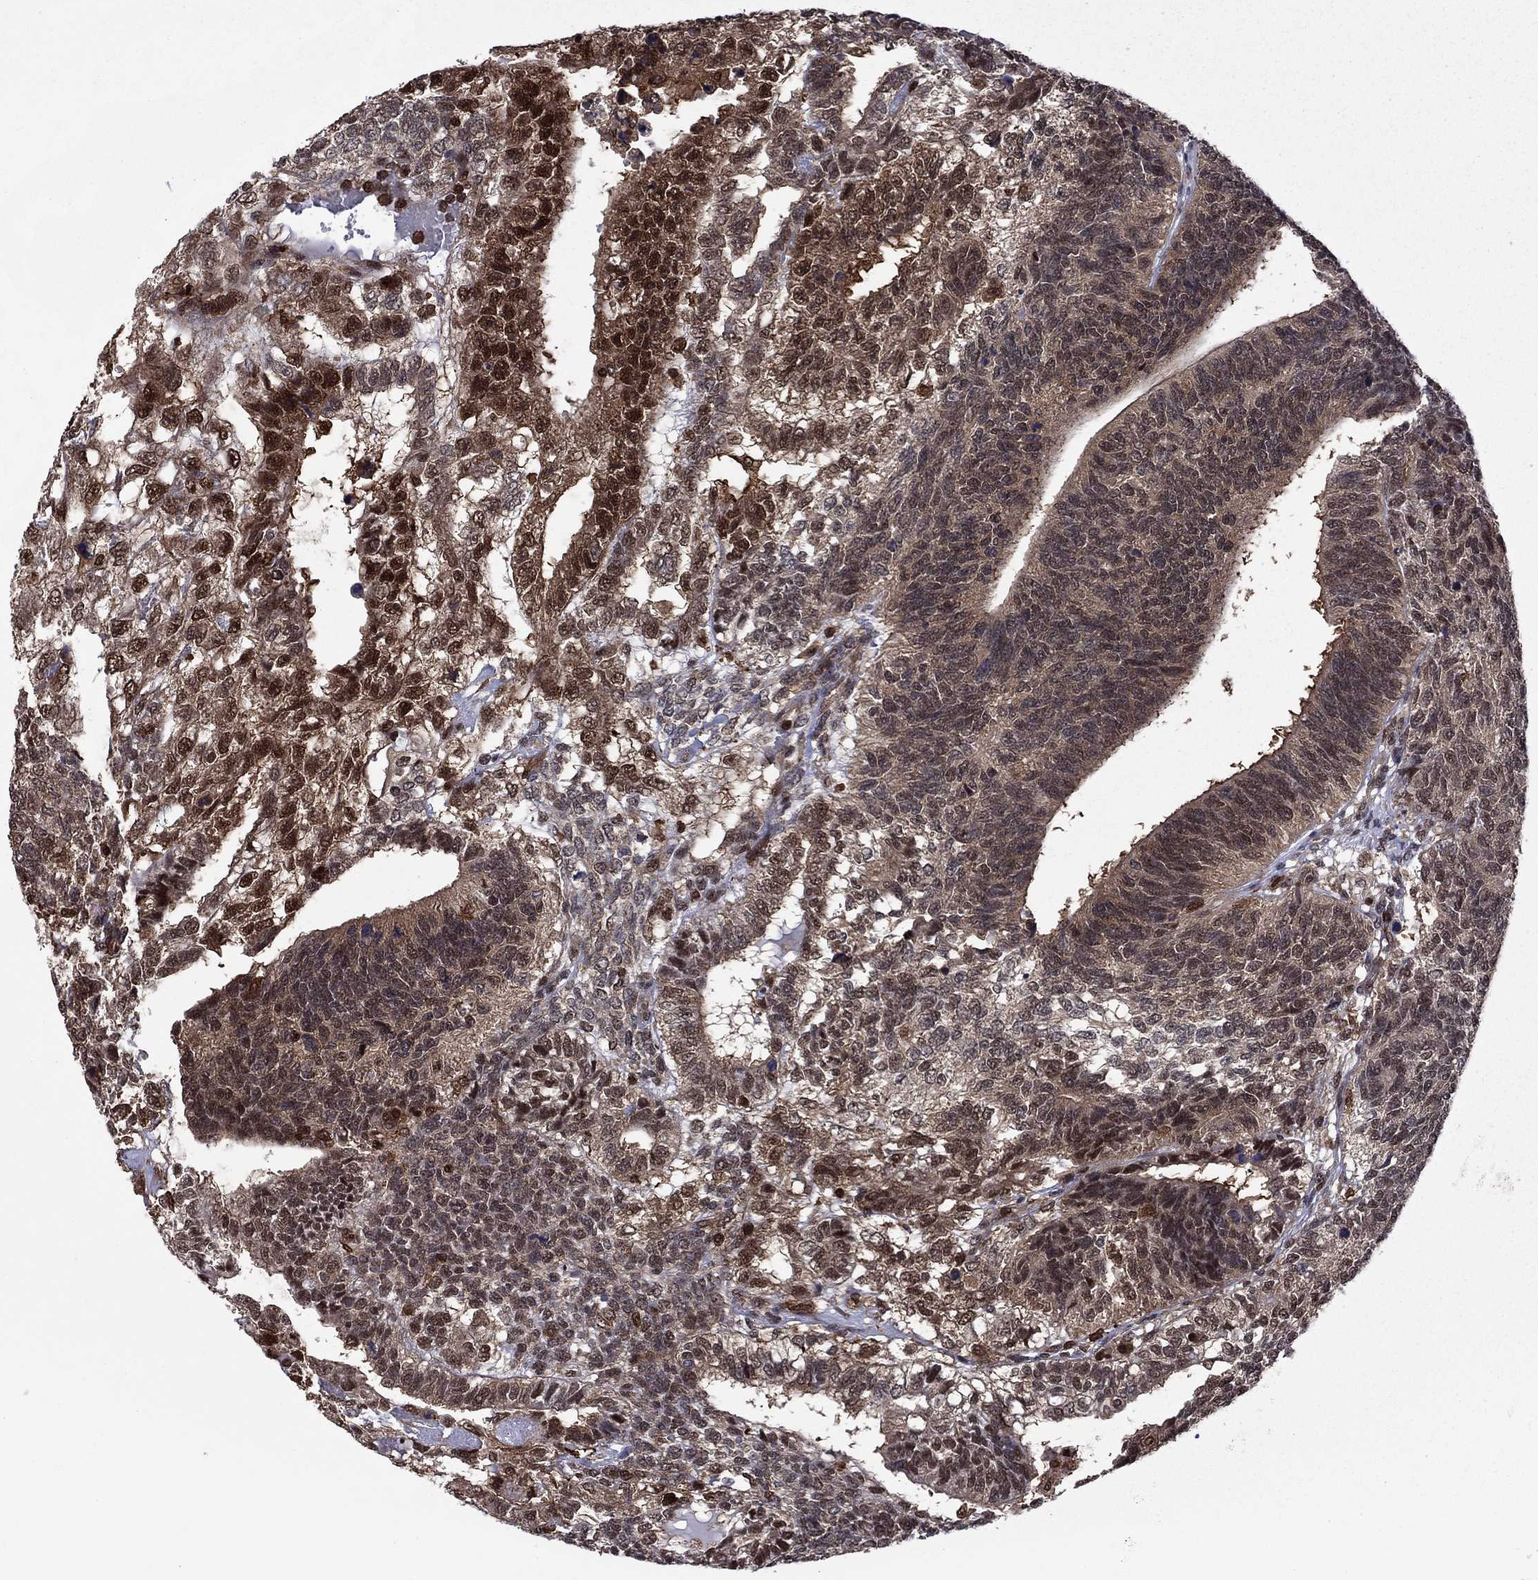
{"staining": {"intensity": "strong", "quantity": "25%-75%", "location": "nuclear"}, "tissue": "testis cancer", "cell_type": "Tumor cells", "image_type": "cancer", "snomed": [{"axis": "morphology", "description": "Seminoma, NOS"}, {"axis": "morphology", "description": "Carcinoma, Embryonal, NOS"}, {"axis": "topography", "description": "Testis"}], "caption": "Human testis cancer (embryonal carcinoma) stained for a protein (brown) reveals strong nuclear positive staining in about 25%-75% of tumor cells.", "gene": "PSMD2", "patient": {"sex": "male", "age": 41}}